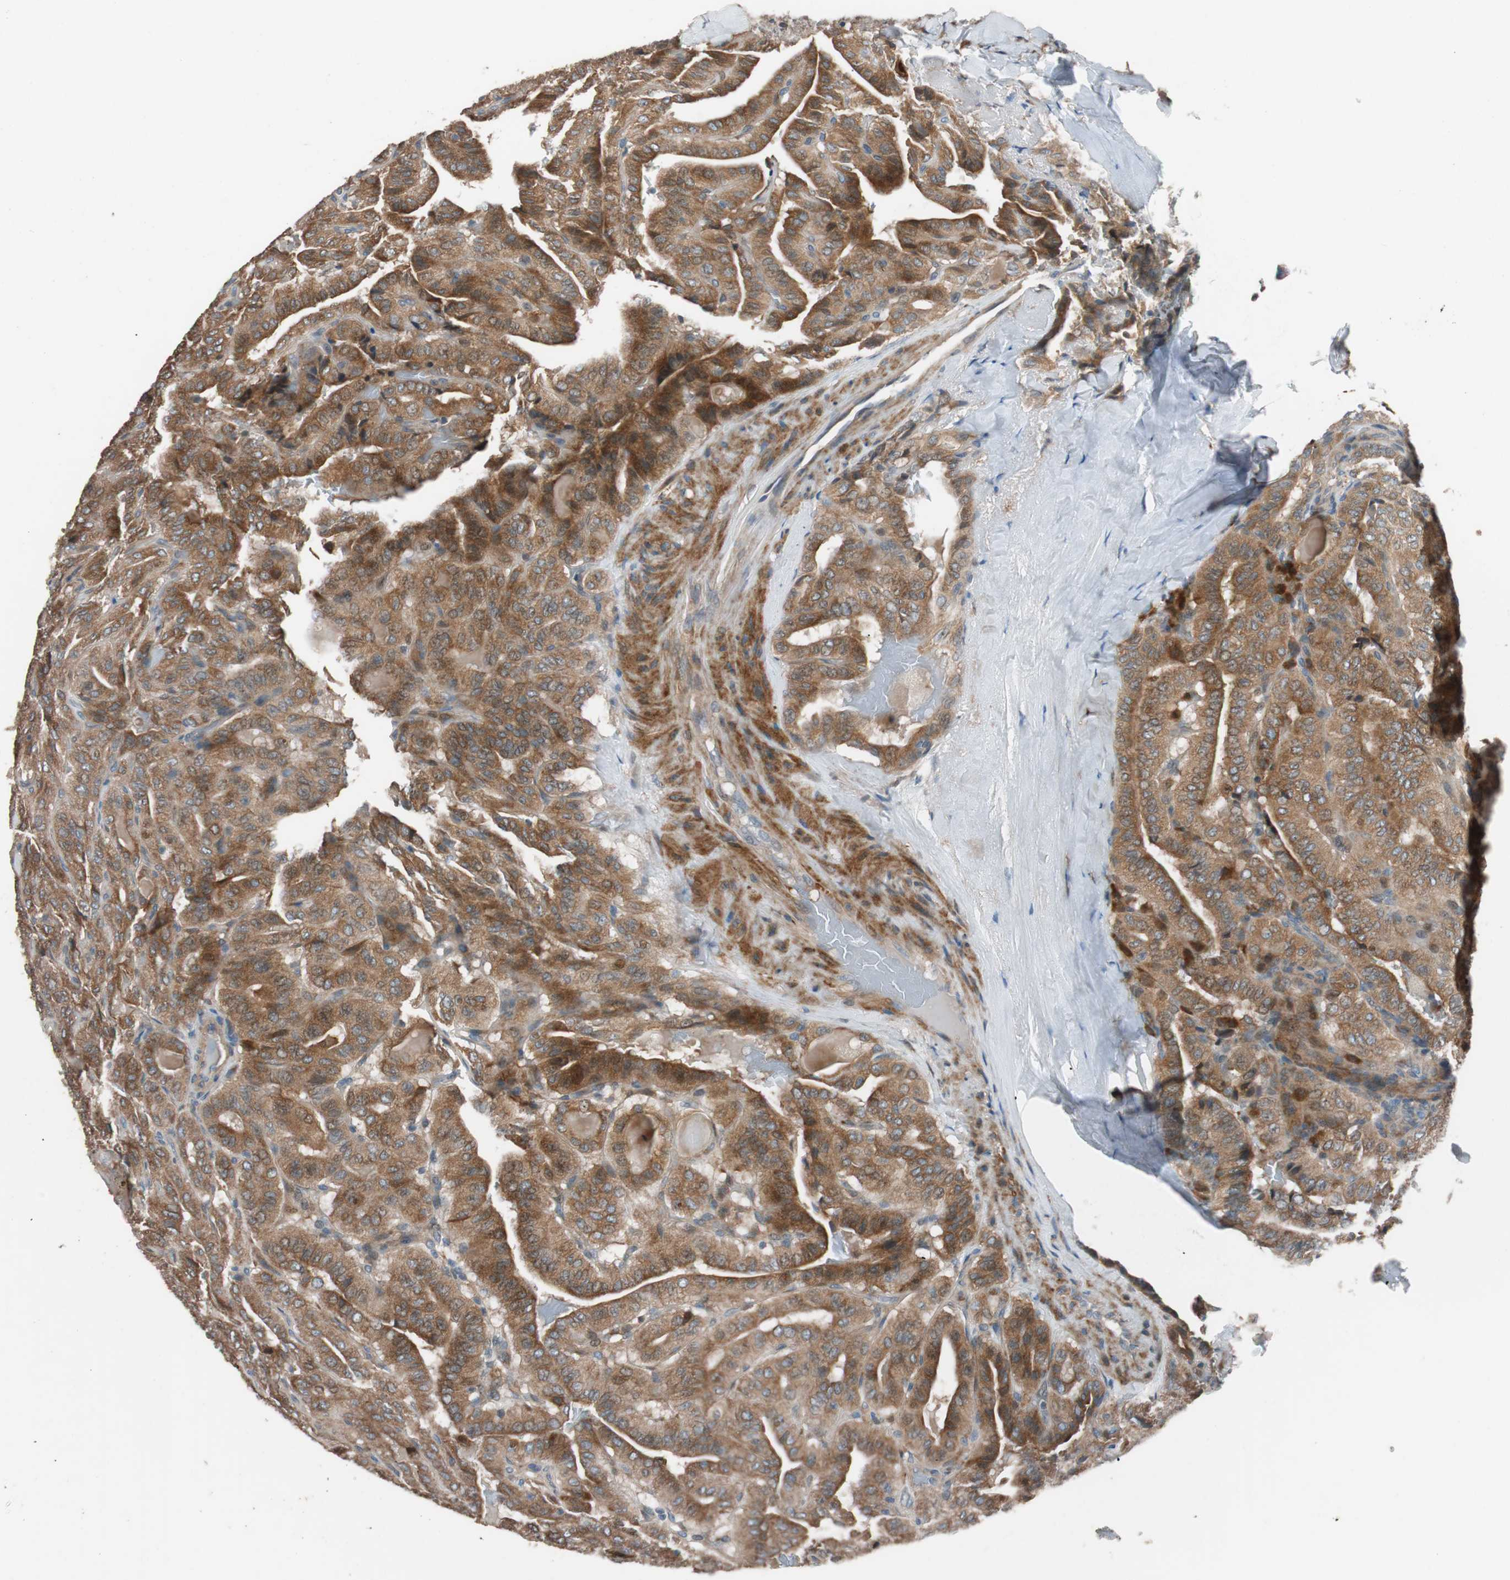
{"staining": {"intensity": "strong", "quantity": ">75%", "location": "cytoplasmic/membranous"}, "tissue": "thyroid cancer", "cell_type": "Tumor cells", "image_type": "cancer", "snomed": [{"axis": "morphology", "description": "Papillary adenocarcinoma, NOS"}, {"axis": "topography", "description": "Thyroid gland"}], "caption": "About >75% of tumor cells in human thyroid cancer show strong cytoplasmic/membranous protein staining as visualized by brown immunohistochemical staining.", "gene": "FAAH", "patient": {"sex": "male", "age": 77}}